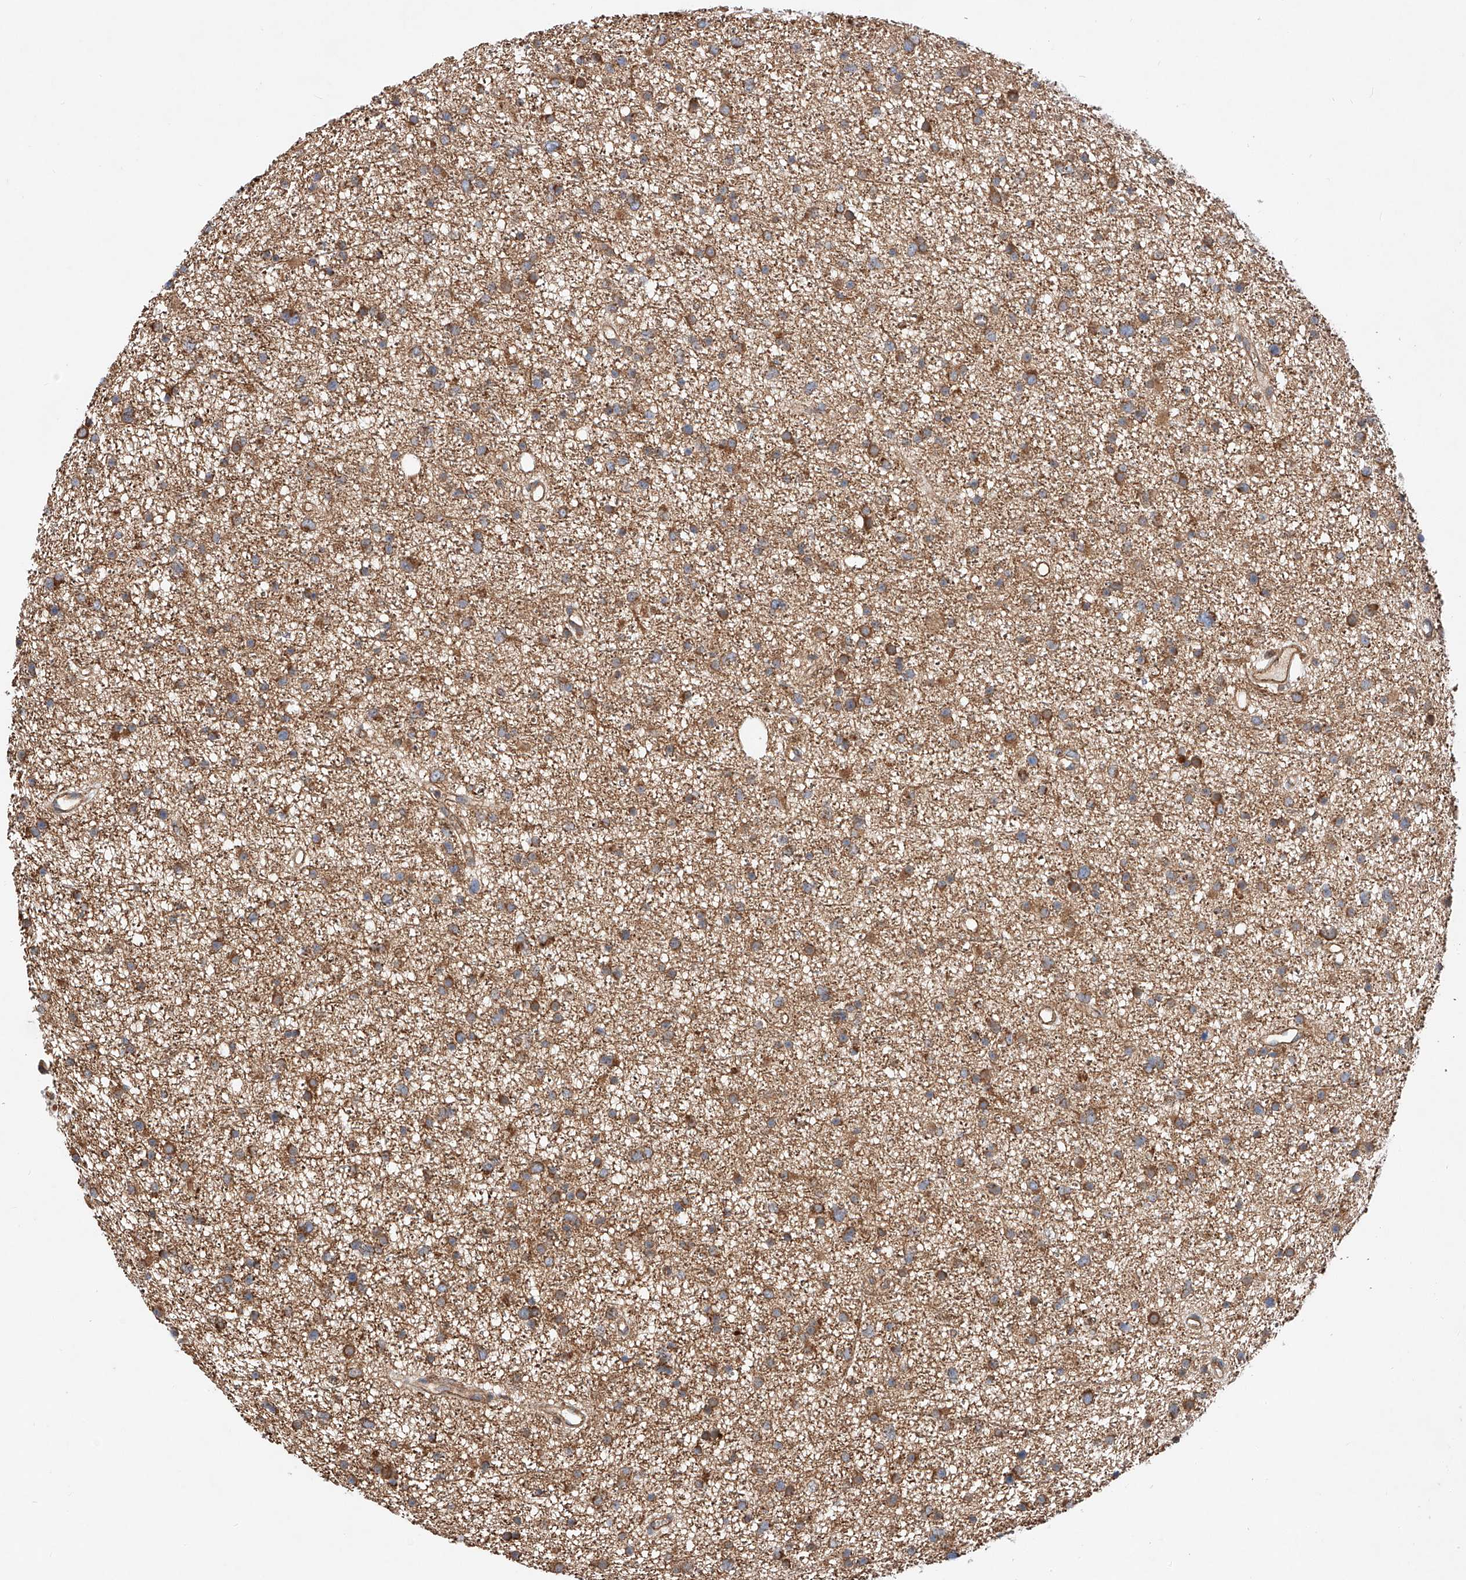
{"staining": {"intensity": "moderate", "quantity": ">75%", "location": "cytoplasmic/membranous"}, "tissue": "glioma", "cell_type": "Tumor cells", "image_type": "cancer", "snomed": [{"axis": "morphology", "description": "Glioma, malignant, Low grade"}, {"axis": "topography", "description": "Cerebral cortex"}], "caption": "Immunohistochemical staining of human malignant glioma (low-grade) demonstrates medium levels of moderate cytoplasmic/membranous protein positivity in approximately >75% of tumor cells.", "gene": "NR1D1", "patient": {"sex": "female", "age": 39}}